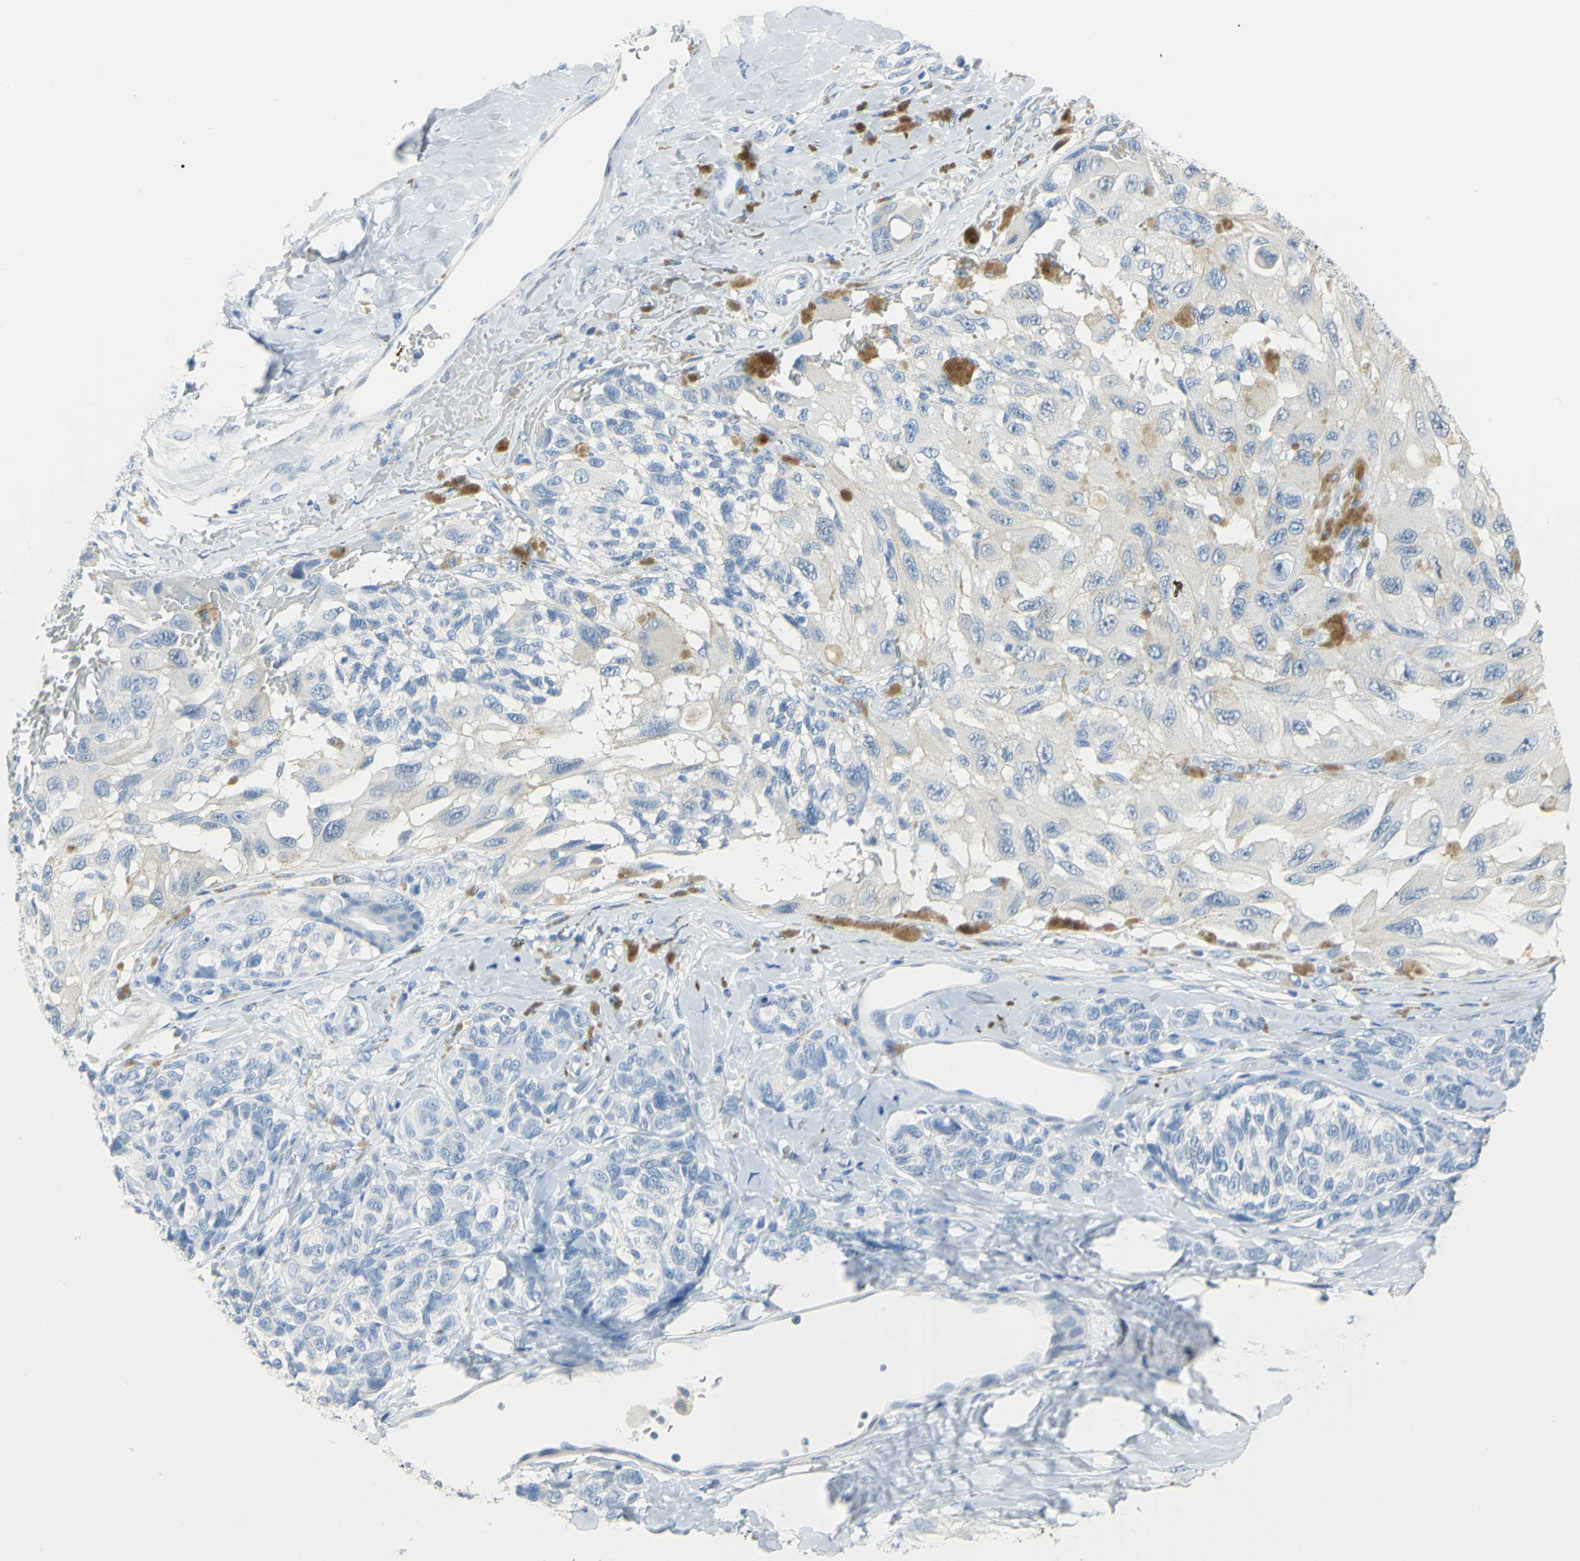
{"staining": {"intensity": "negative", "quantity": "none", "location": "none"}, "tissue": "melanoma", "cell_type": "Tumor cells", "image_type": "cancer", "snomed": [{"axis": "morphology", "description": "Malignant melanoma, NOS"}, {"axis": "topography", "description": "Skin"}], "caption": "Immunohistochemistry photomicrograph of human melanoma stained for a protein (brown), which displays no staining in tumor cells.", "gene": "CA3", "patient": {"sex": "female", "age": 73}}